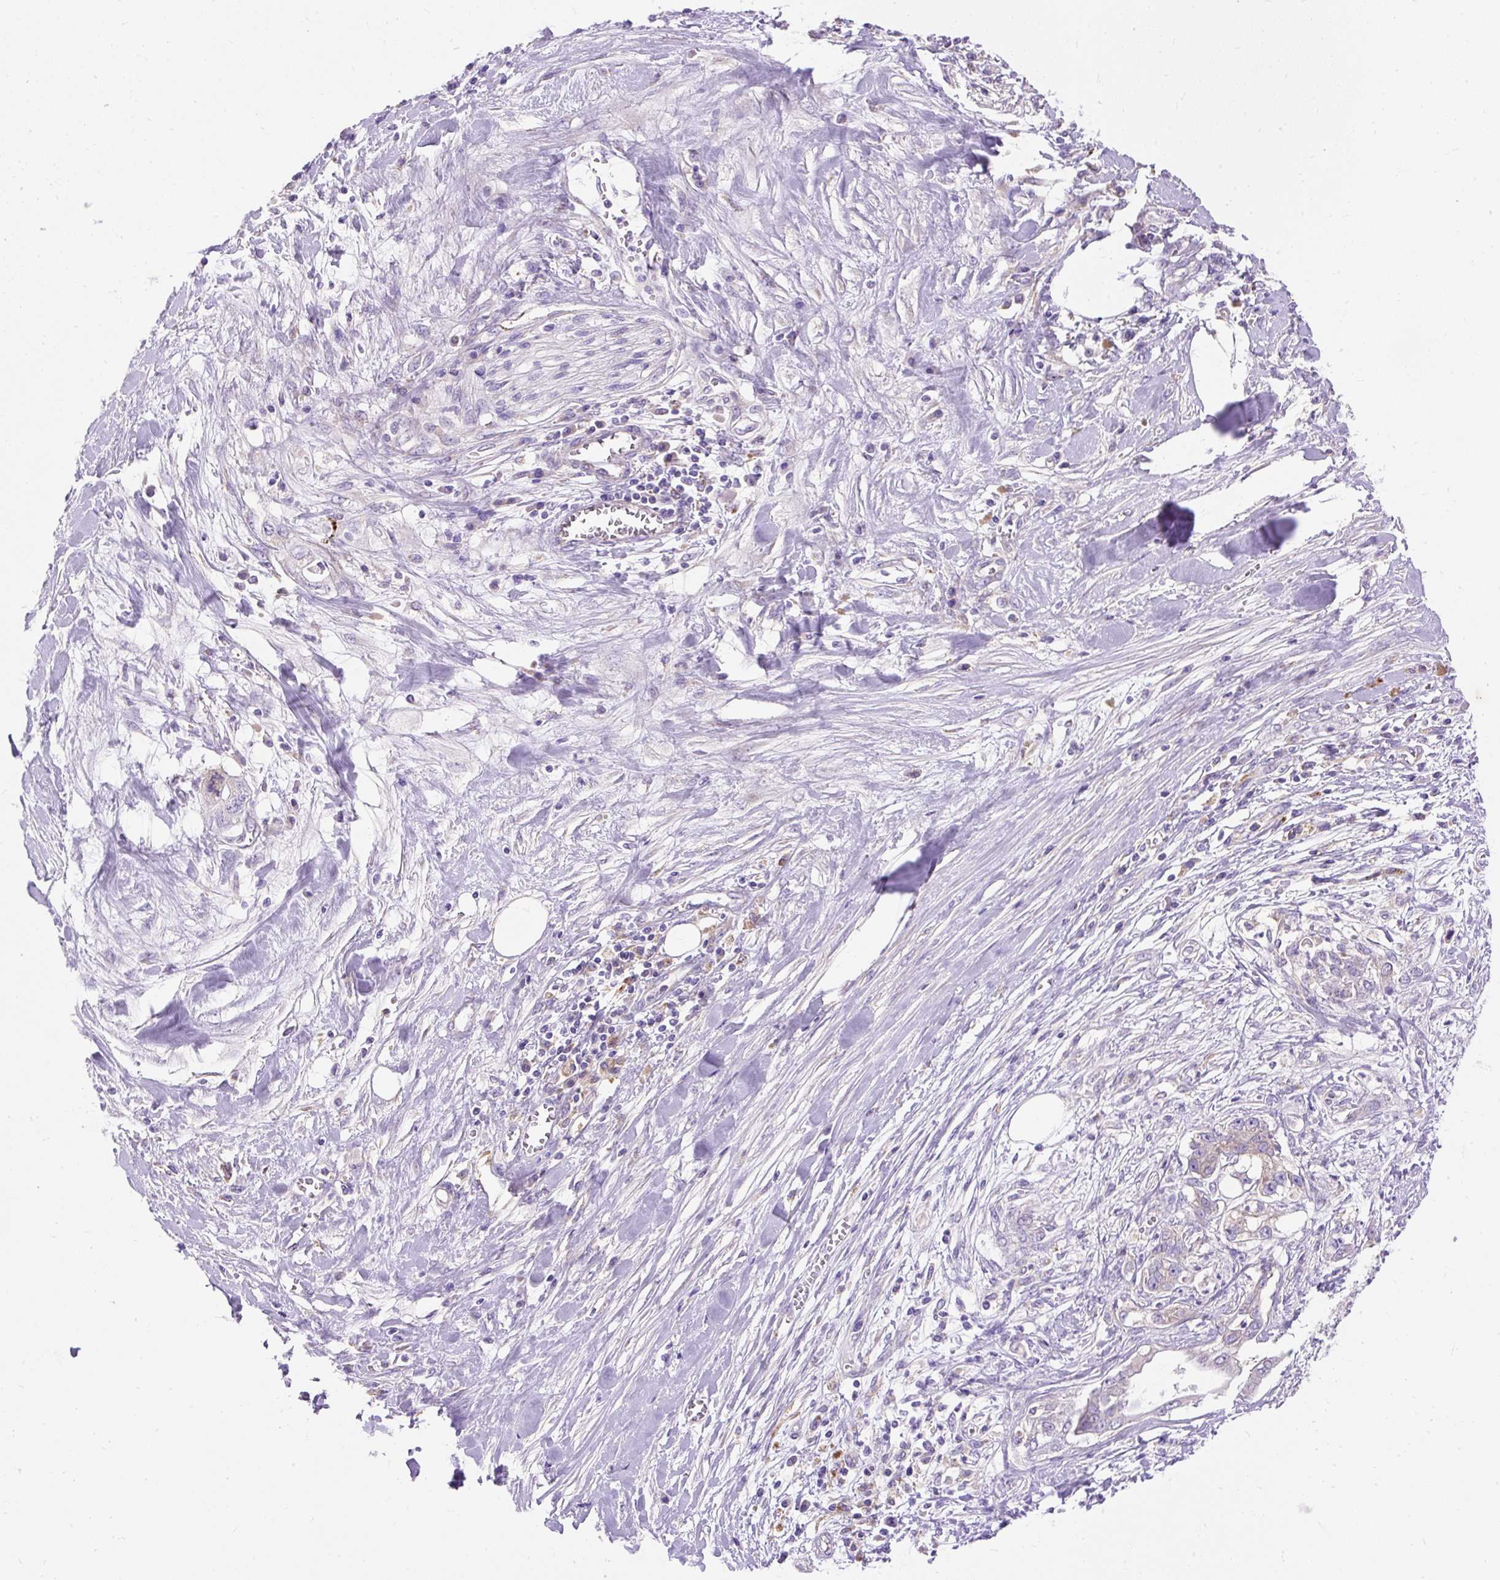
{"staining": {"intensity": "negative", "quantity": "none", "location": "none"}, "tissue": "pancreatic cancer", "cell_type": "Tumor cells", "image_type": "cancer", "snomed": [{"axis": "morphology", "description": "Adenocarcinoma, NOS"}, {"axis": "topography", "description": "Pancreas"}], "caption": "Adenocarcinoma (pancreatic) was stained to show a protein in brown. There is no significant expression in tumor cells.", "gene": "OR4K15", "patient": {"sex": "female", "age": 56}}